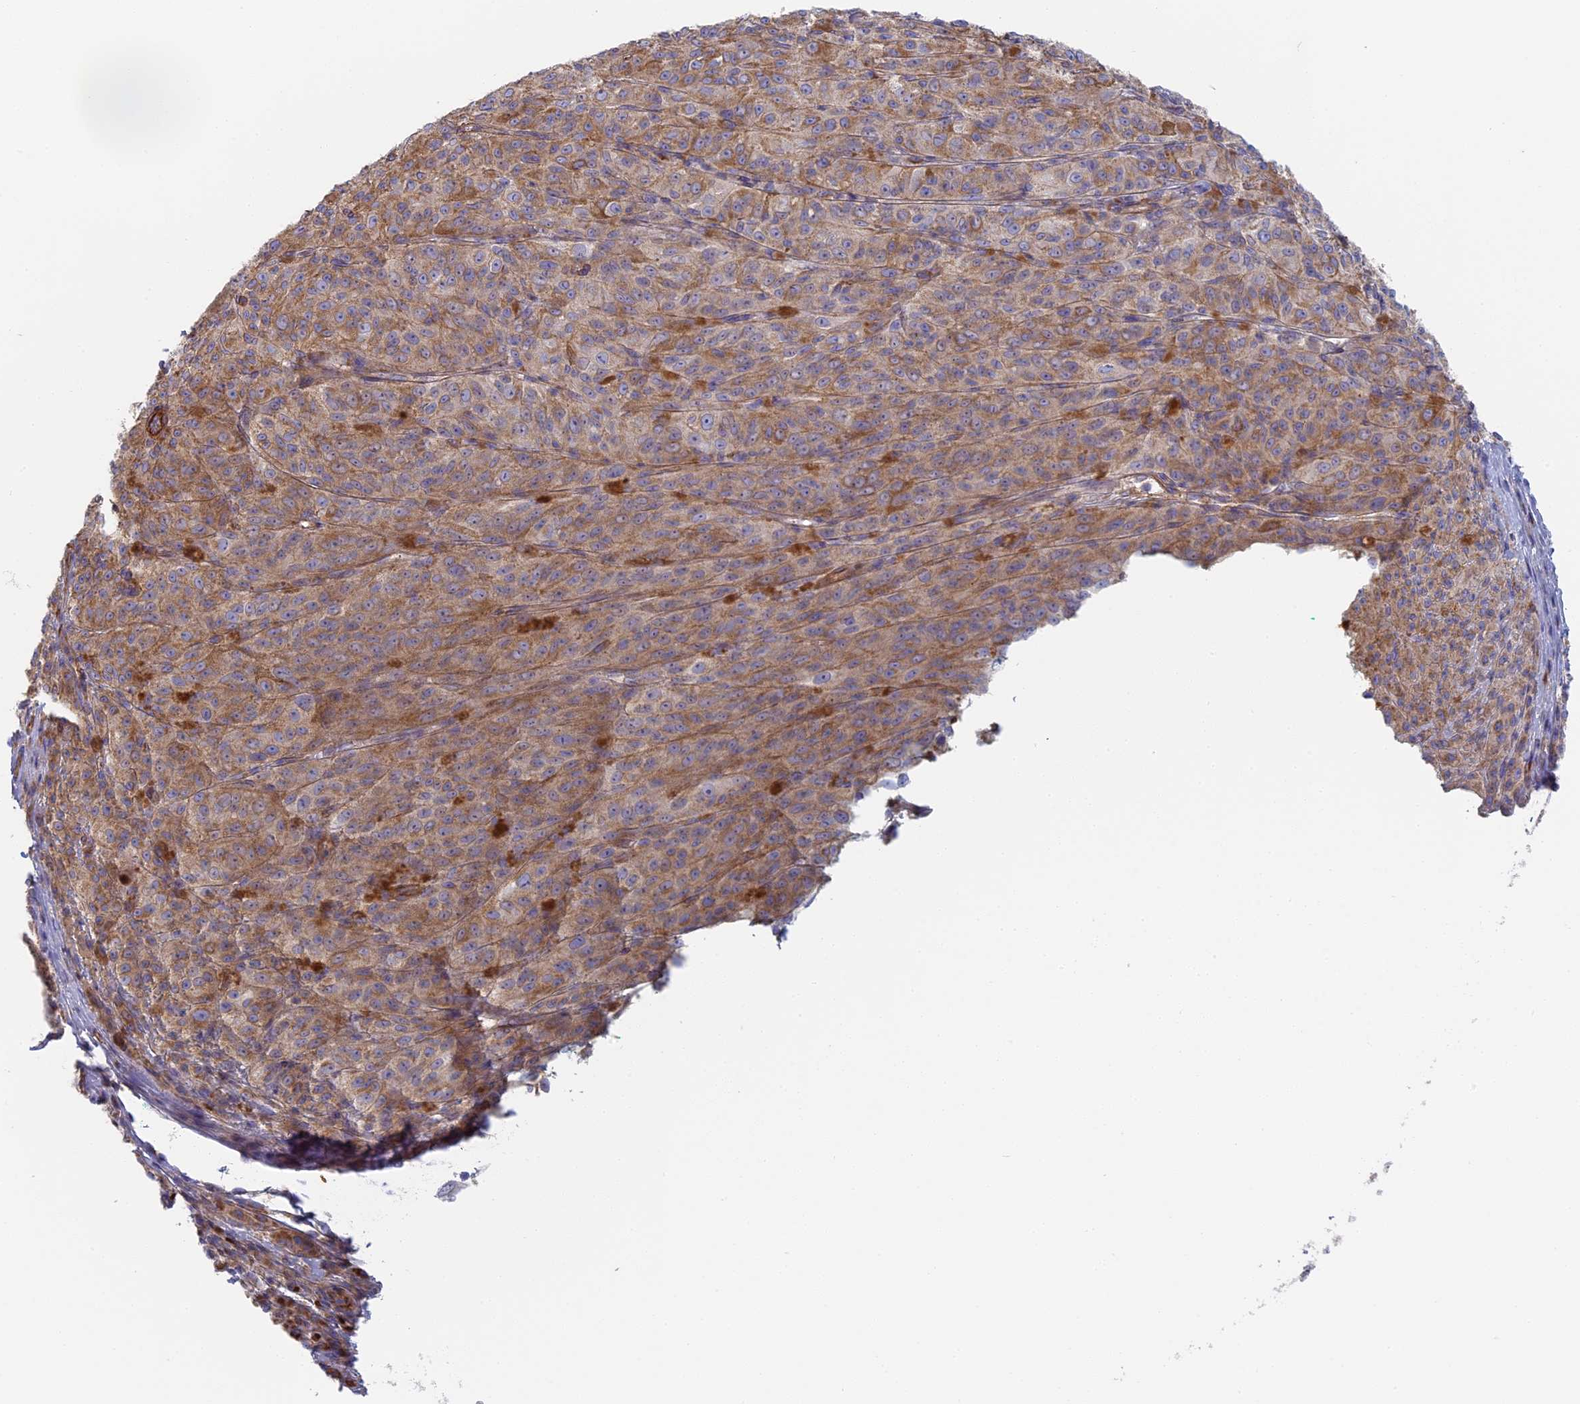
{"staining": {"intensity": "moderate", "quantity": ">75%", "location": "cytoplasmic/membranous"}, "tissue": "melanoma", "cell_type": "Tumor cells", "image_type": "cancer", "snomed": [{"axis": "morphology", "description": "Malignant melanoma, NOS"}, {"axis": "topography", "description": "Skin"}], "caption": "Malignant melanoma stained for a protein reveals moderate cytoplasmic/membranous positivity in tumor cells. (DAB IHC, brown staining for protein, blue staining for nuclei).", "gene": "DDA1", "patient": {"sex": "female", "age": 52}}